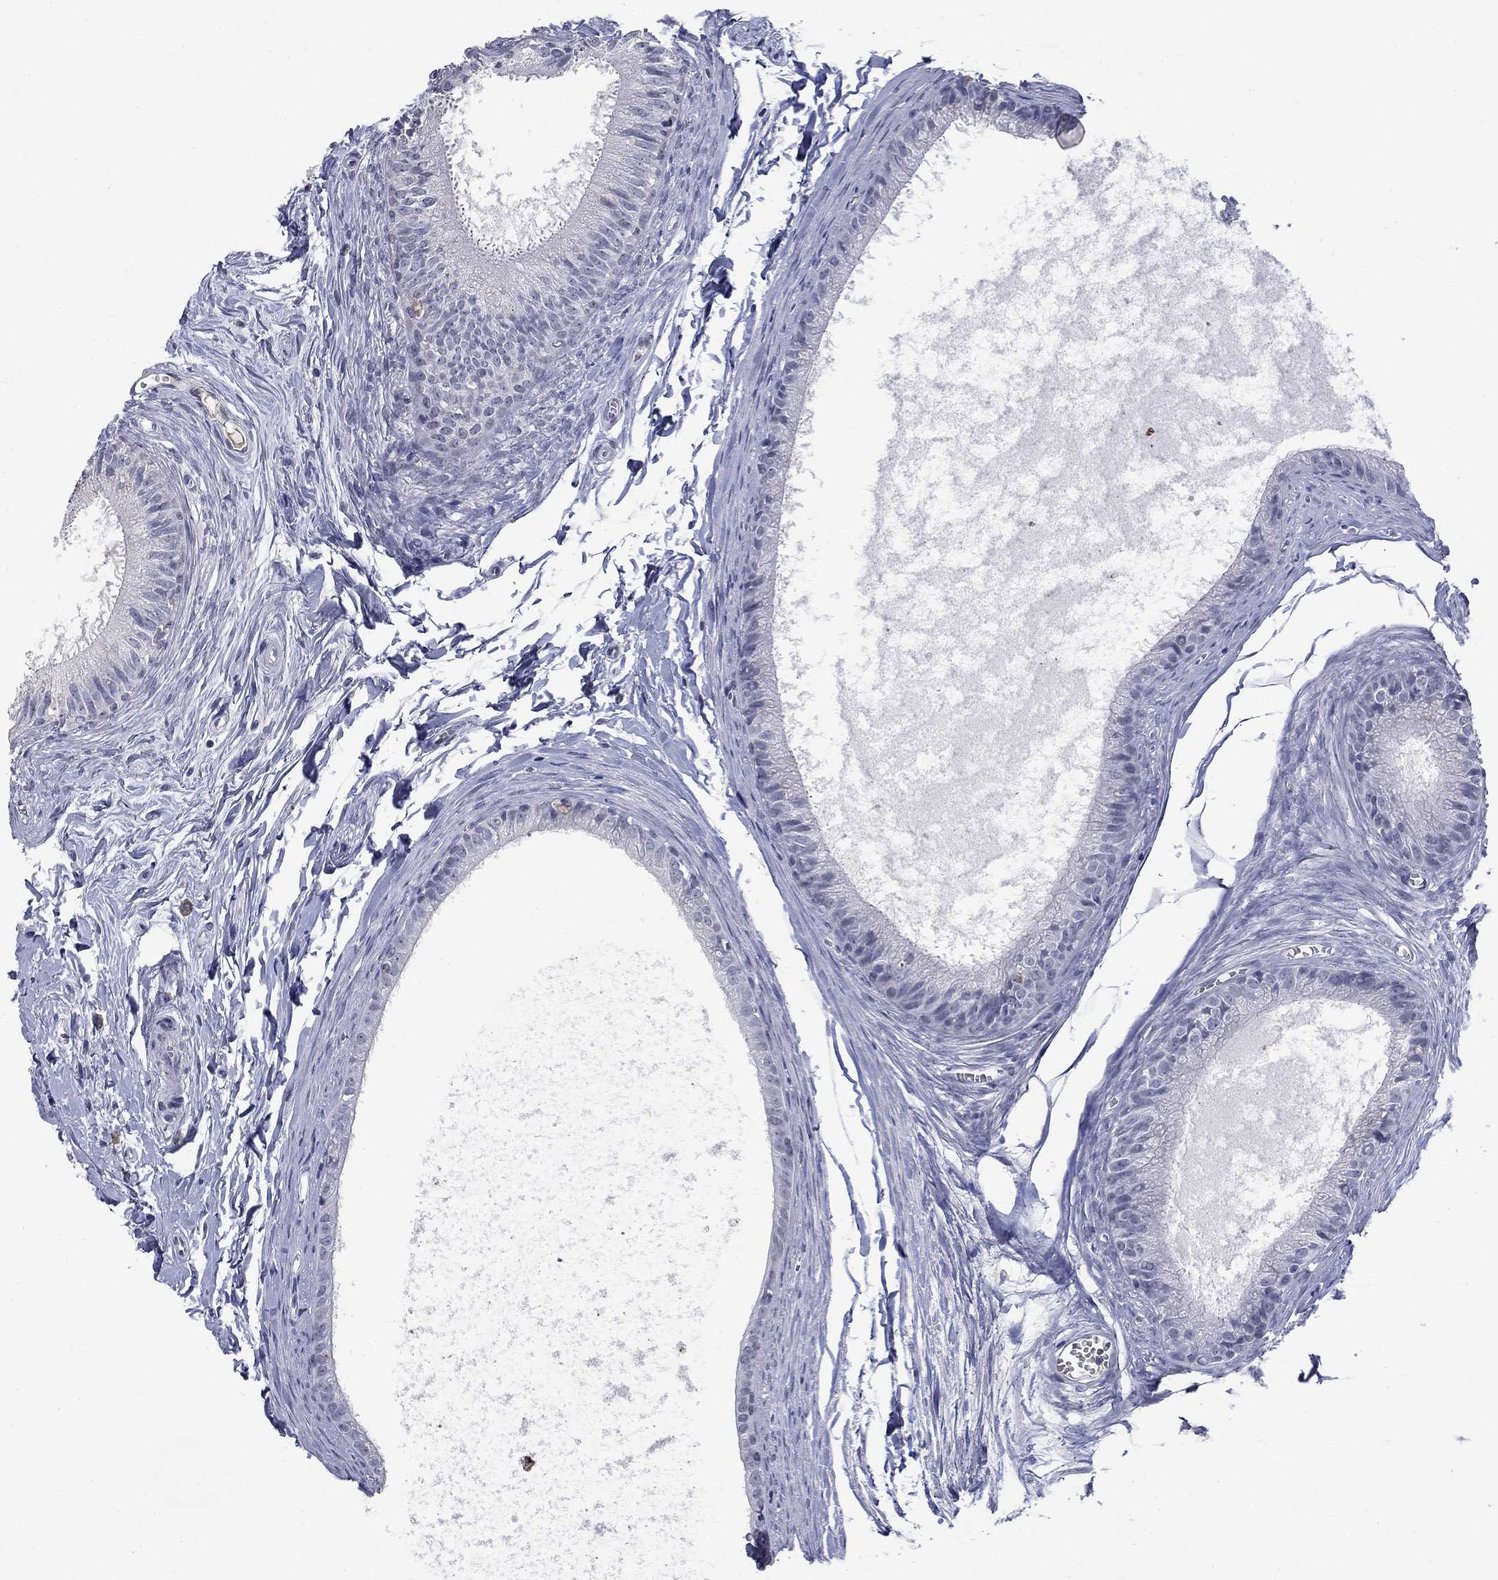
{"staining": {"intensity": "negative", "quantity": "none", "location": "none"}, "tissue": "epididymis", "cell_type": "Glandular cells", "image_type": "normal", "snomed": [{"axis": "morphology", "description": "Normal tissue, NOS"}, {"axis": "topography", "description": "Epididymis"}], "caption": "Human epididymis stained for a protein using IHC exhibits no expression in glandular cells.", "gene": "SLC51A", "patient": {"sex": "male", "age": 51}}